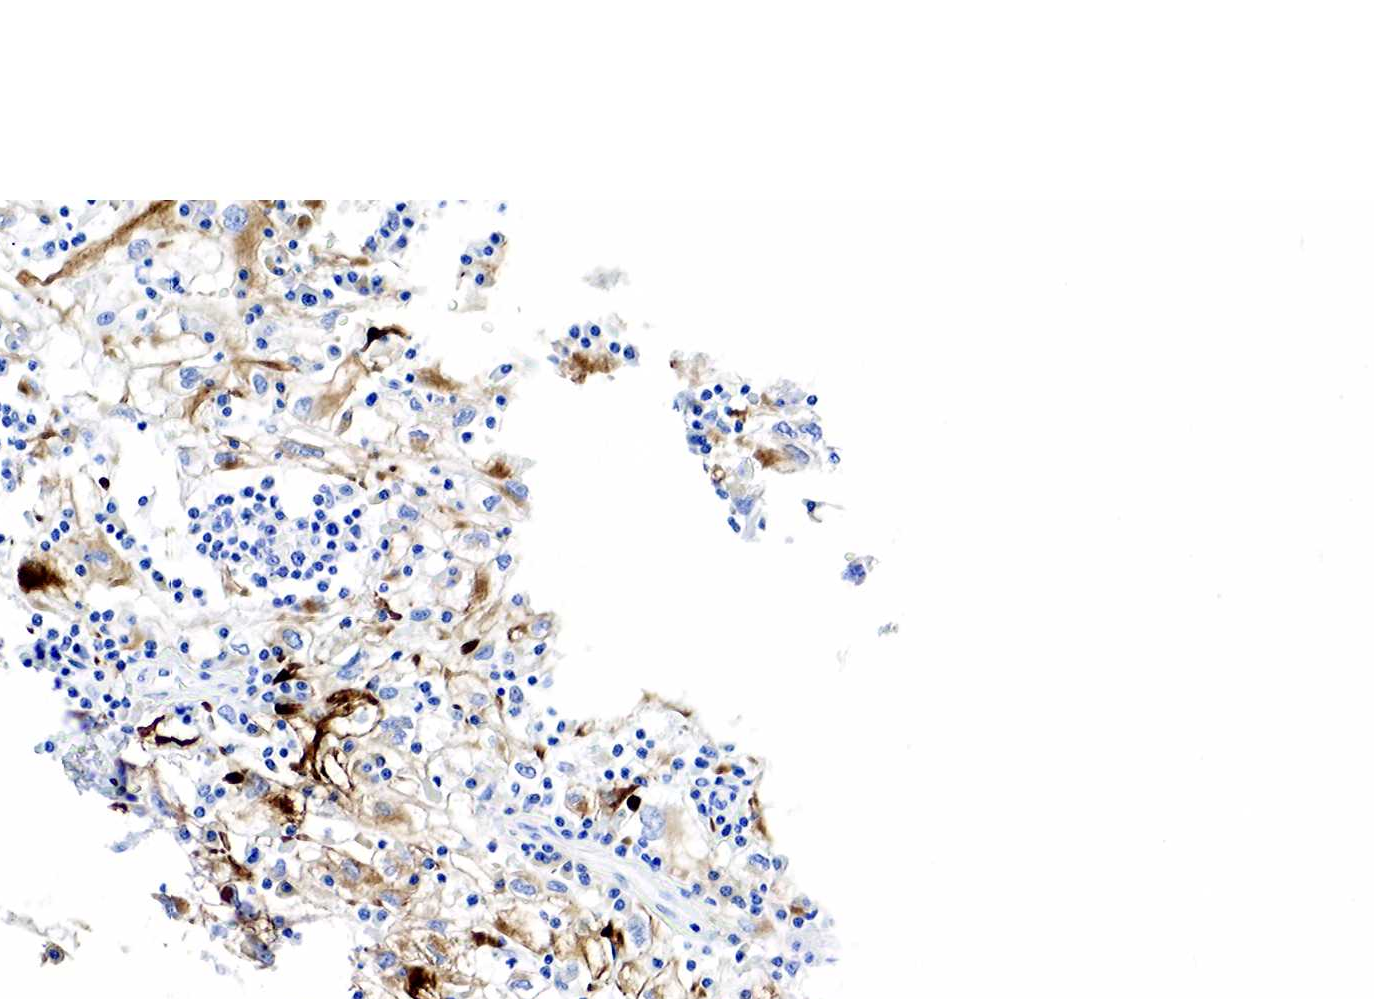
{"staining": {"intensity": "moderate", "quantity": "25%-75%", "location": "cytoplasmic/membranous"}, "tissue": "renal cancer", "cell_type": "Tumor cells", "image_type": "cancer", "snomed": [{"axis": "morphology", "description": "Adenocarcinoma, NOS"}, {"axis": "topography", "description": "Kidney"}], "caption": "Human adenocarcinoma (renal) stained with a protein marker displays moderate staining in tumor cells.", "gene": "KRT18", "patient": {"sex": "male", "age": 82}}